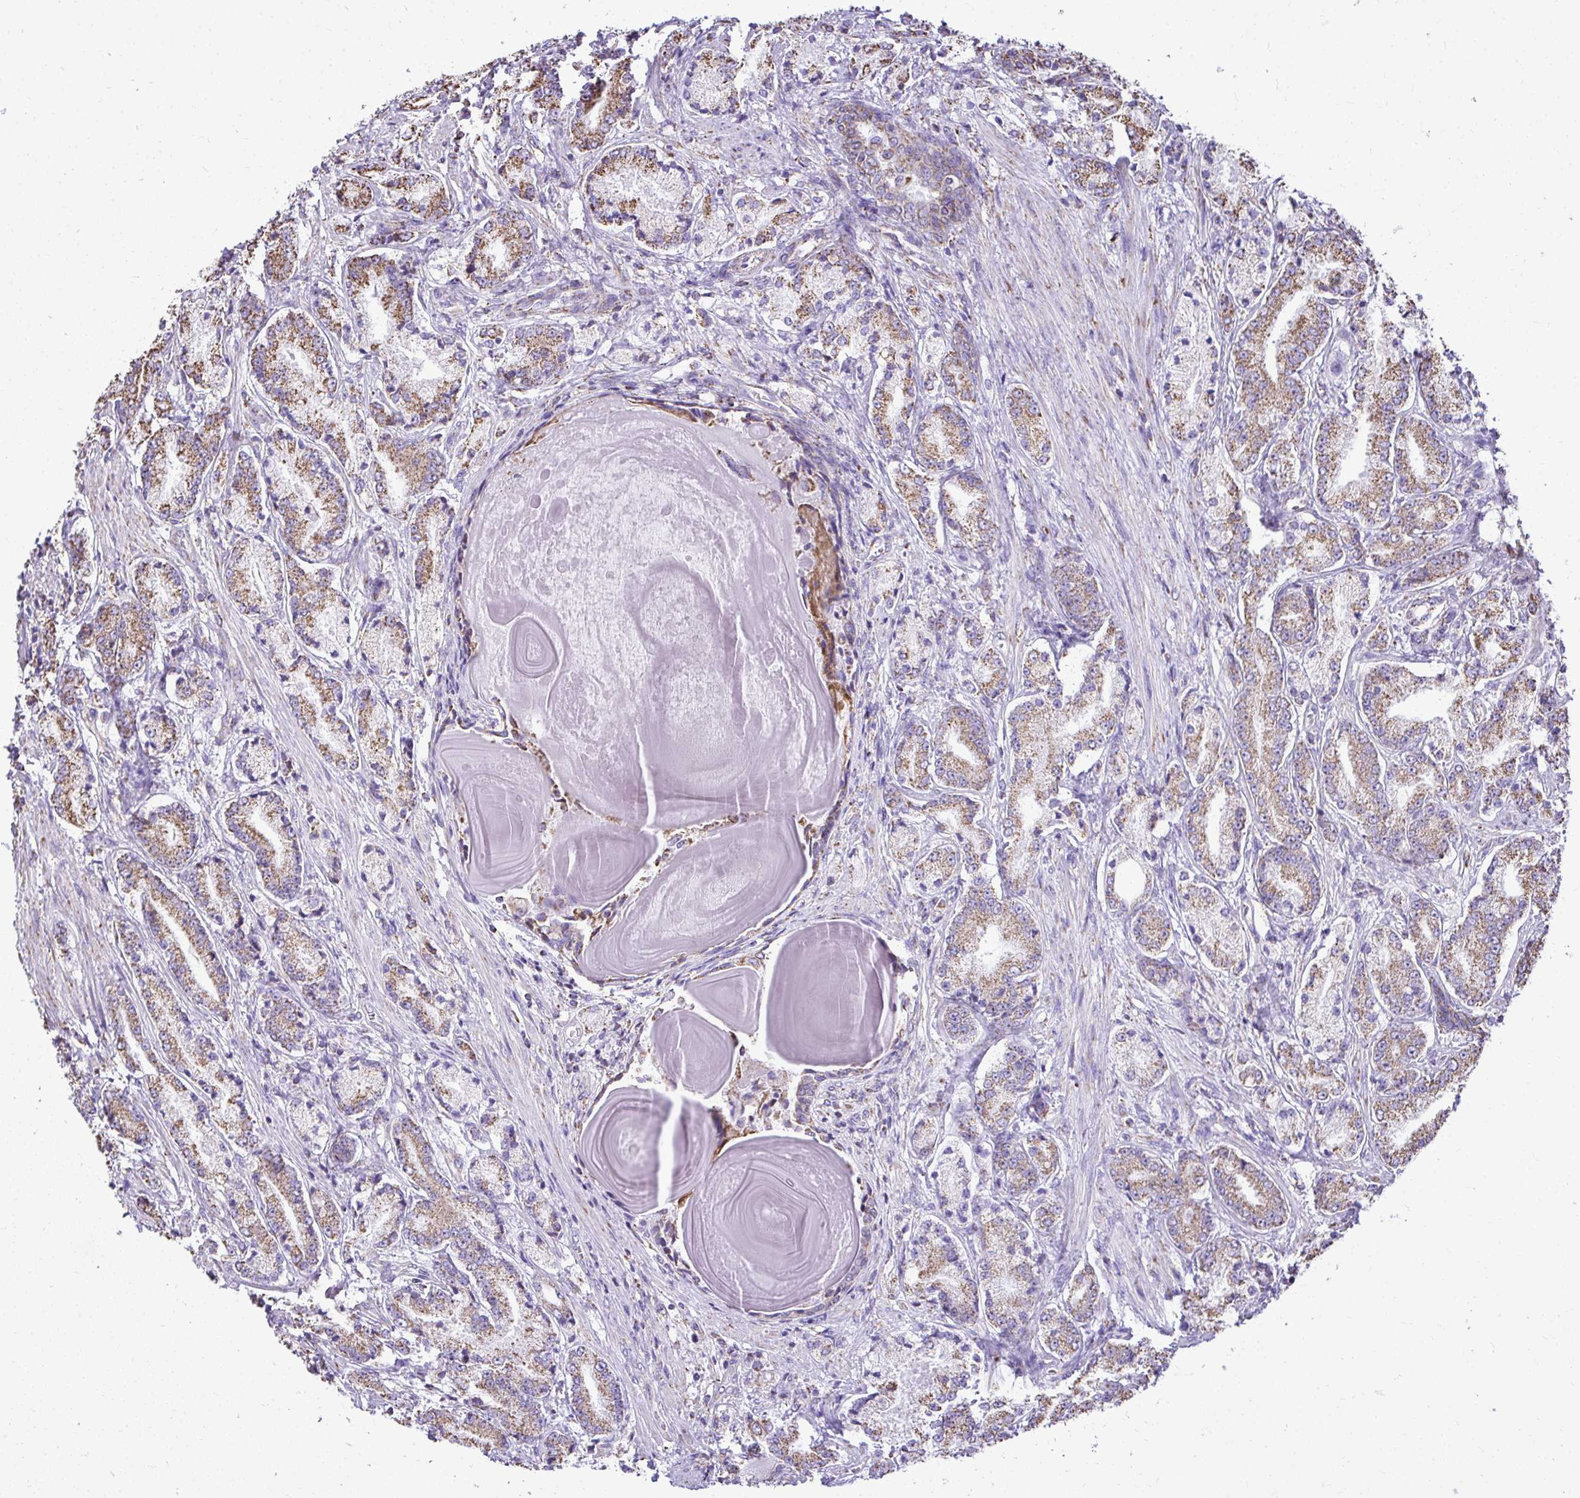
{"staining": {"intensity": "moderate", "quantity": ">75%", "location": "cytoplasmic/membranous"}, "tissue": "prostate cancer", "cell_type": "Tumor cells", "image_type": "cancer", "snomed": [{"axis": "morphology", "description": "Adenocarcinoma, High grade"}, {"axis": "topography", "description": "Prostate and seminal vesicle, NOS"}], "caption": "Protein expression analysis of human prostate high-grade adenocarcinoma reveals moderate cytoplasmic/membranous positivity in approximately >75% of tumor cells. Ihc stains the protein in brown and the nuclei are stained blue.", "gene": "MPZL2", "patient": {"sex": "male", "age": 61}}